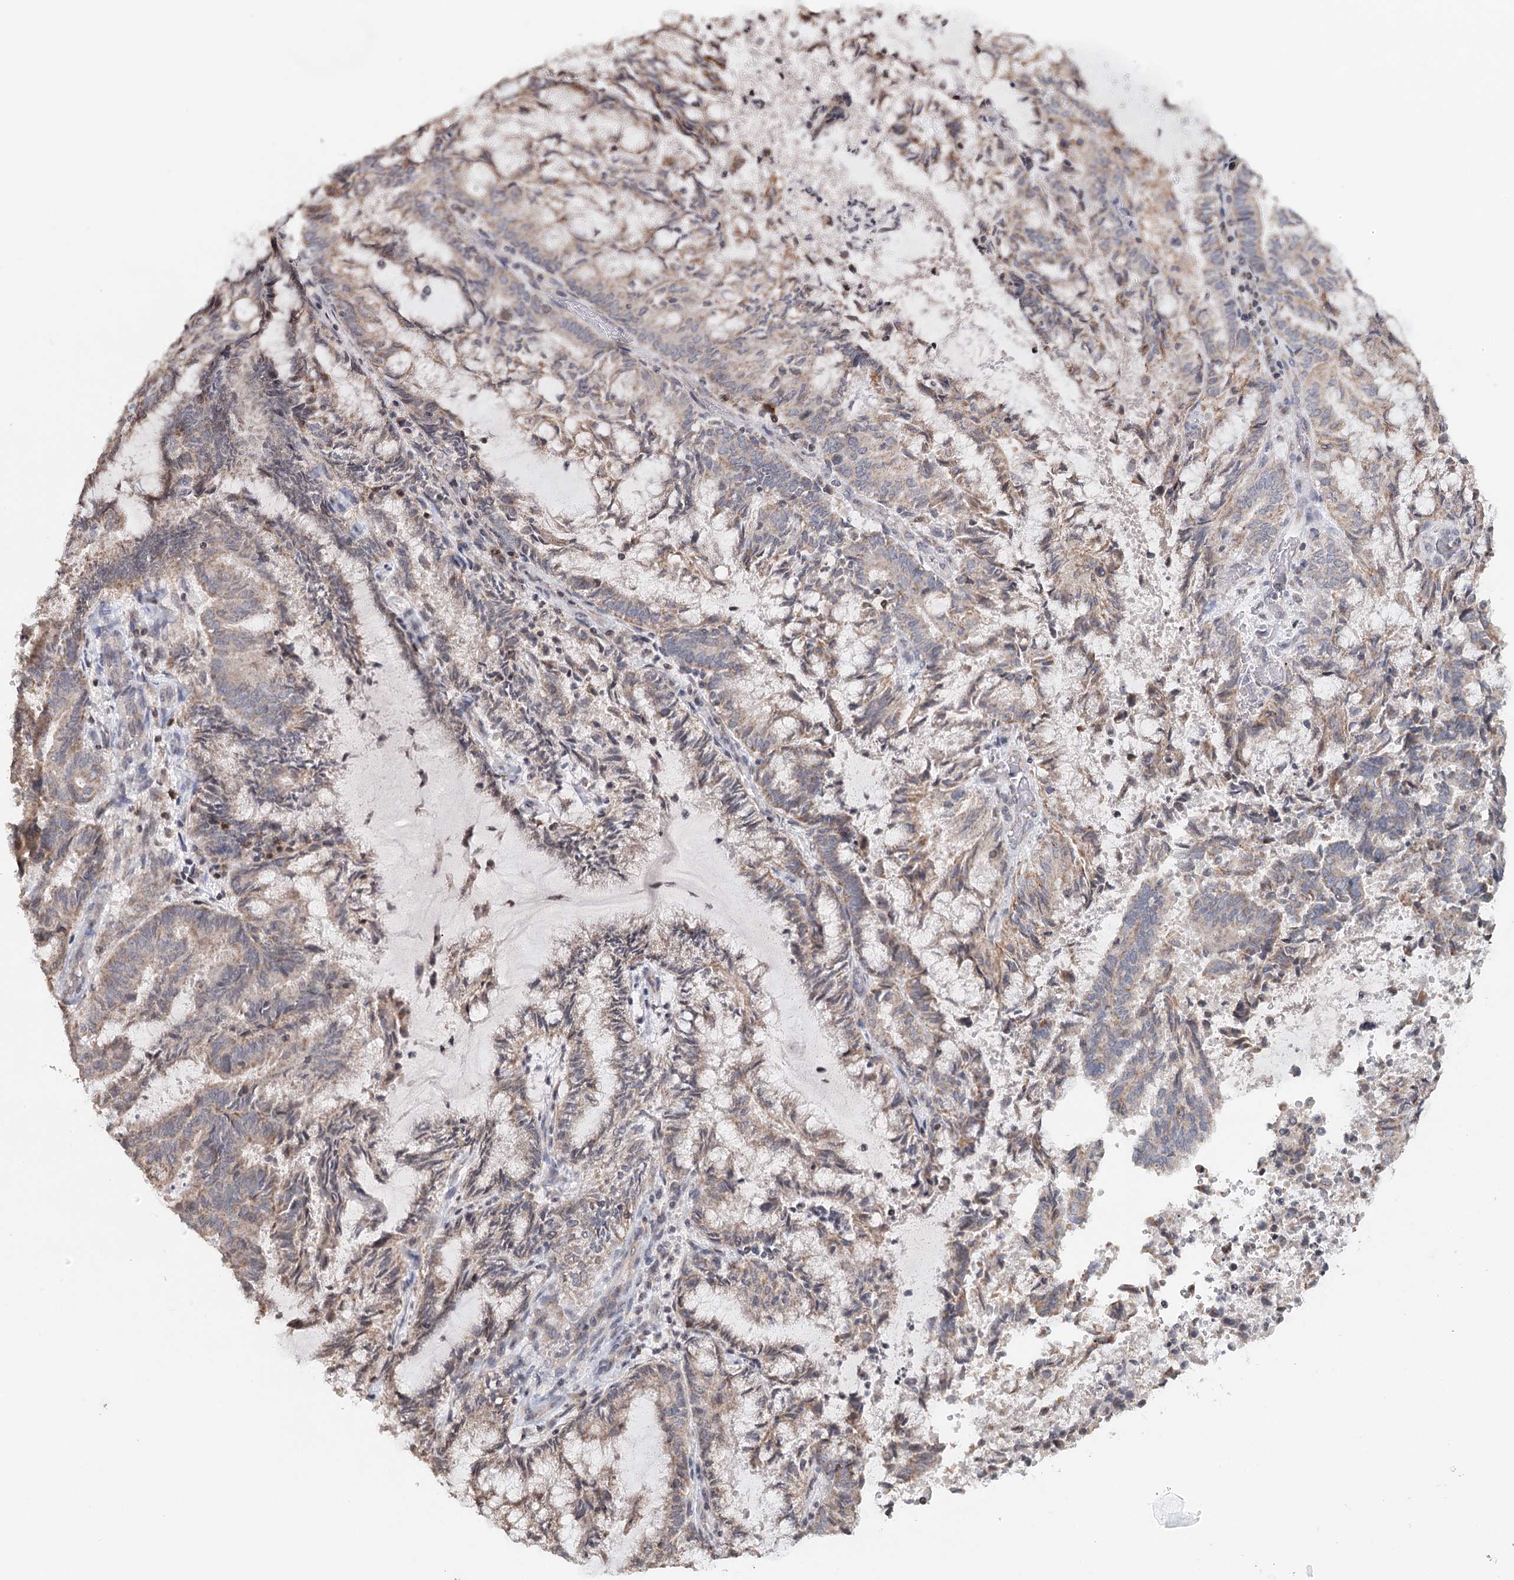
{"staining": {"intensity": "weak", "quantity": "25%-75%", "location": "cytoplasmic/membranous"}, "tissue": "endometrial cancer", "cell_type": "Tumor cells", "image_type": "cancer", "snomed": [{"axis": "morphology", "description": "Adenocarcinoma, NOS"}, {"axis": "topography", "description": "Endometrium"}], "caption": "Endometrial cancer (adenocarcinoma) stained with immunohistochemistry shows weak cytoplasmic/membranous positivity in about 25%-75% of tumor cells. (IHC, brightfield microscopy, high magnification).", "gene": "ICOS", "patient": {"sex": "female", "age": 80}}